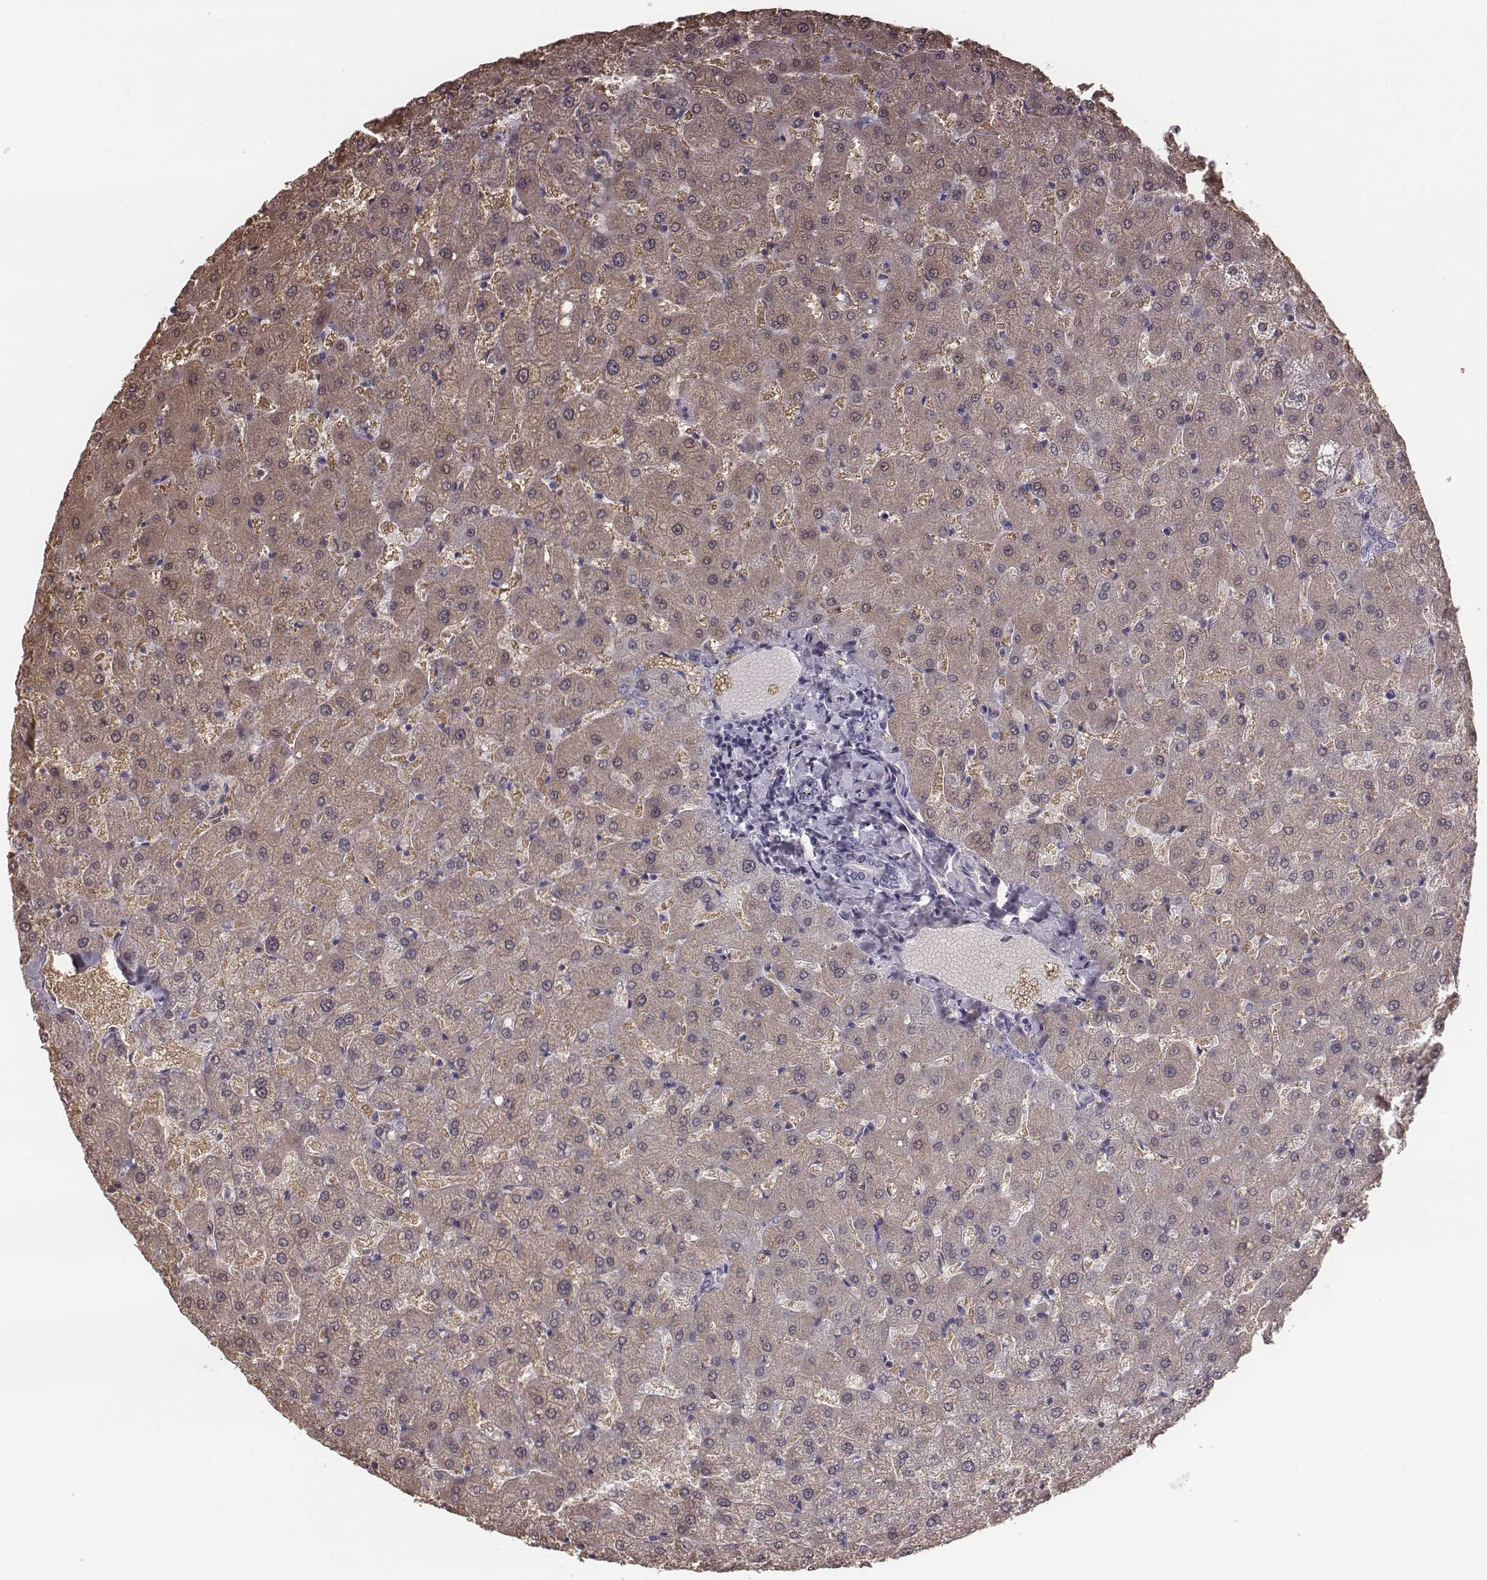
{"staining": {"intensity": "negative", "quantity": "none", "location": "none"}, "tissue": "liver", "cell_type": "Cholangiocytes", "image_type": "normal", "snomed": [{"axis": "morphology", "description": "Normal tissue, NOS"}, {"axis": "topography", "description": "Liver"}], "caption": "DAB (3,3'-diaminobenzidine) immunohistochemical staining of benign human liver reveals no significant expression in cholangiocytes.", "gene": "CRISP1", "patient": {"sex": "female", "age": 50}}